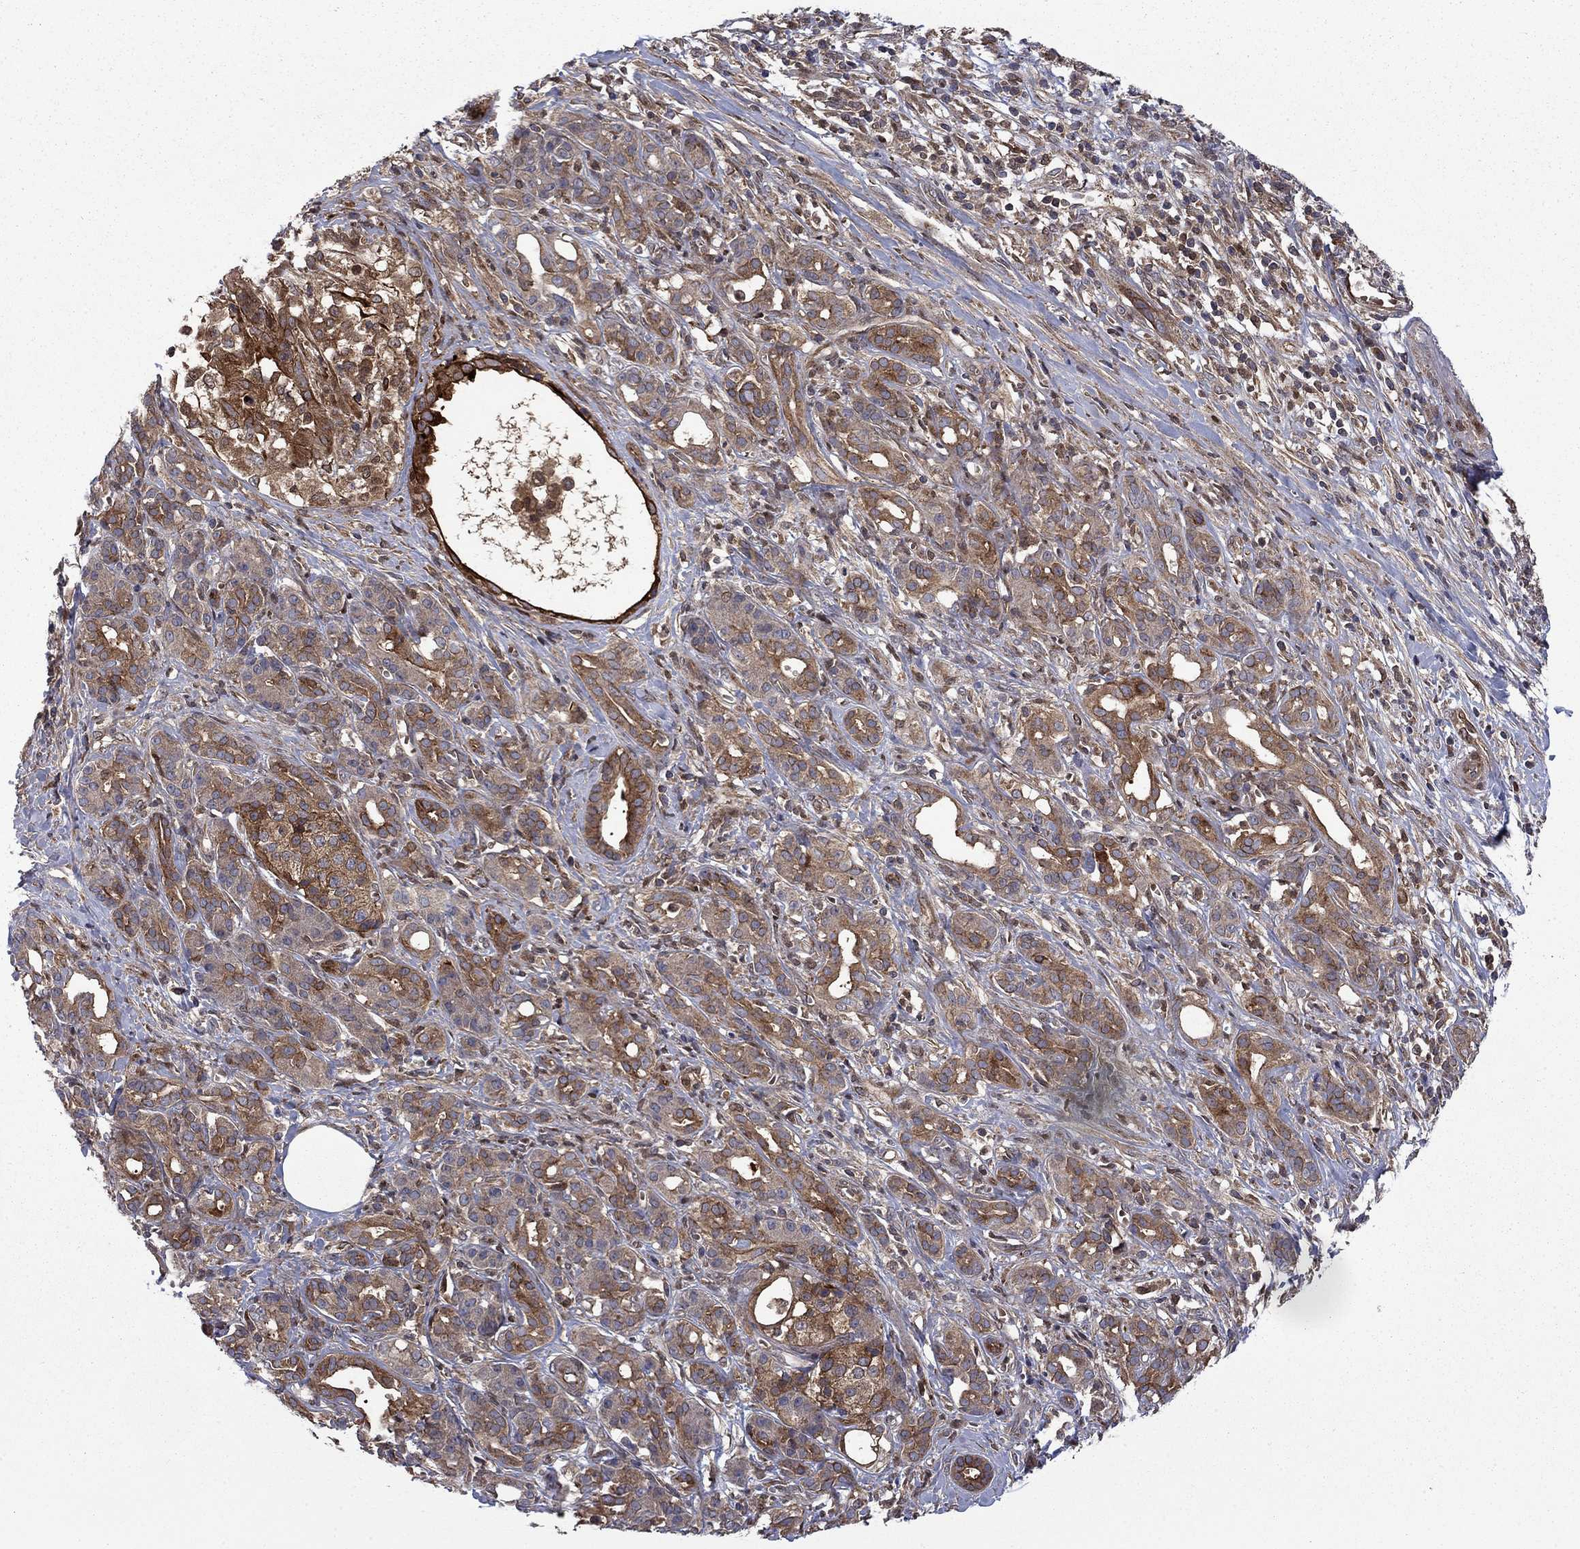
{"staining": {"intensity": "strong", "quantity": "25%-75%", "location": "cytoplasmic/membranous"}, "tissue": "pancreatic cancer", "cell_type": "Tumor cells", "image_type": "cancer", "snomed": [{"axis": "morphology", "description": "Adenocarcinoma, NOS"}, {"axis": "topography", "description": "Pancreas"}], "caption": "A brown stain shows strong cytoplasmic/membranous expression of a protein in human pancreatic adenocarcinoma tumor cells.", "gene": "HDAC4", "patient": {"sex": "male", "age": 61}}